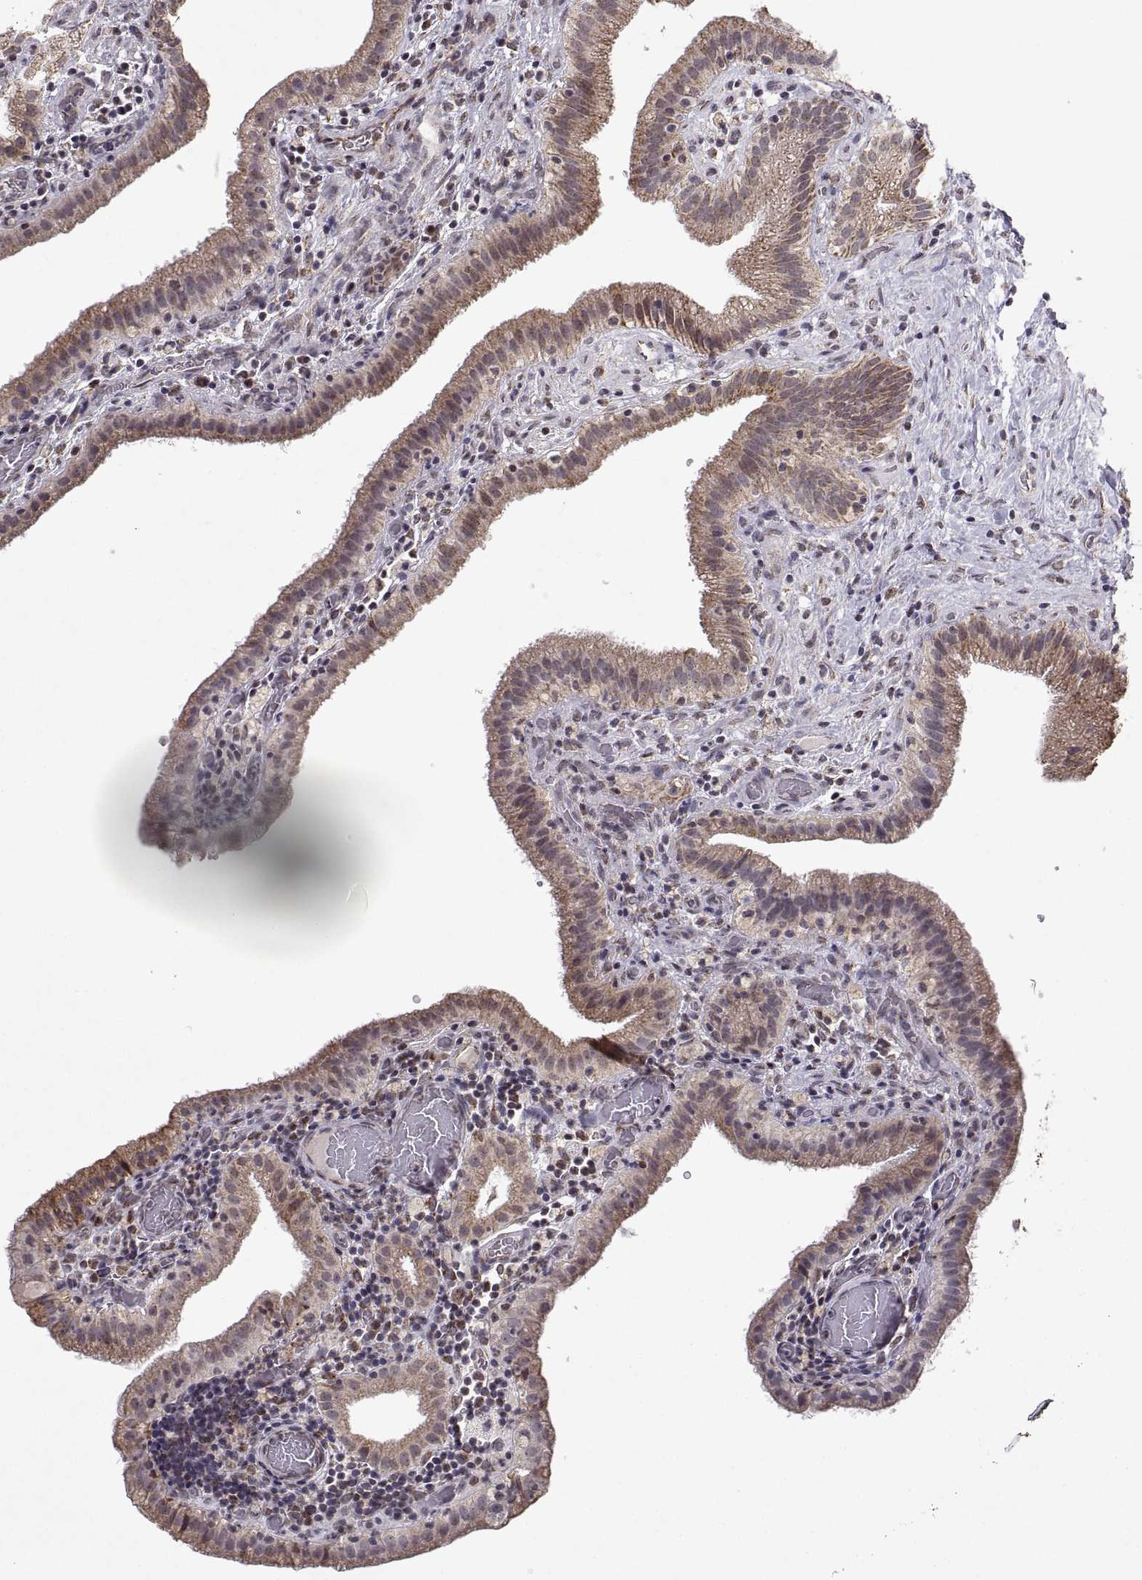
{"staining": {"intensity": "moderate", "quantity": ">75%", "location": "cytoplasmic/membranous"}, "tissue": "gallbladder", "cell_type": "Glandular cells", "image_type": "normal", "snomed": [{"axis": "morphology", "description": "Normal tissue, NOS"}, {"axis": "topography", "description": "Gallbladder"}], "caption": "Immunohistochemical staining of normal gallbladder demonstrates moderate cytoplasmic/membranous protein expression in approximately >75% of glandular cells. The staining is performed using DAB (3,3'-diaminobenzidine) brown chromogen to label protein expression. The nuclei are counter-stained blue using hematoxylin.", "gene": "MANBAL", "patient": {"sex": "male", "age": 62}}